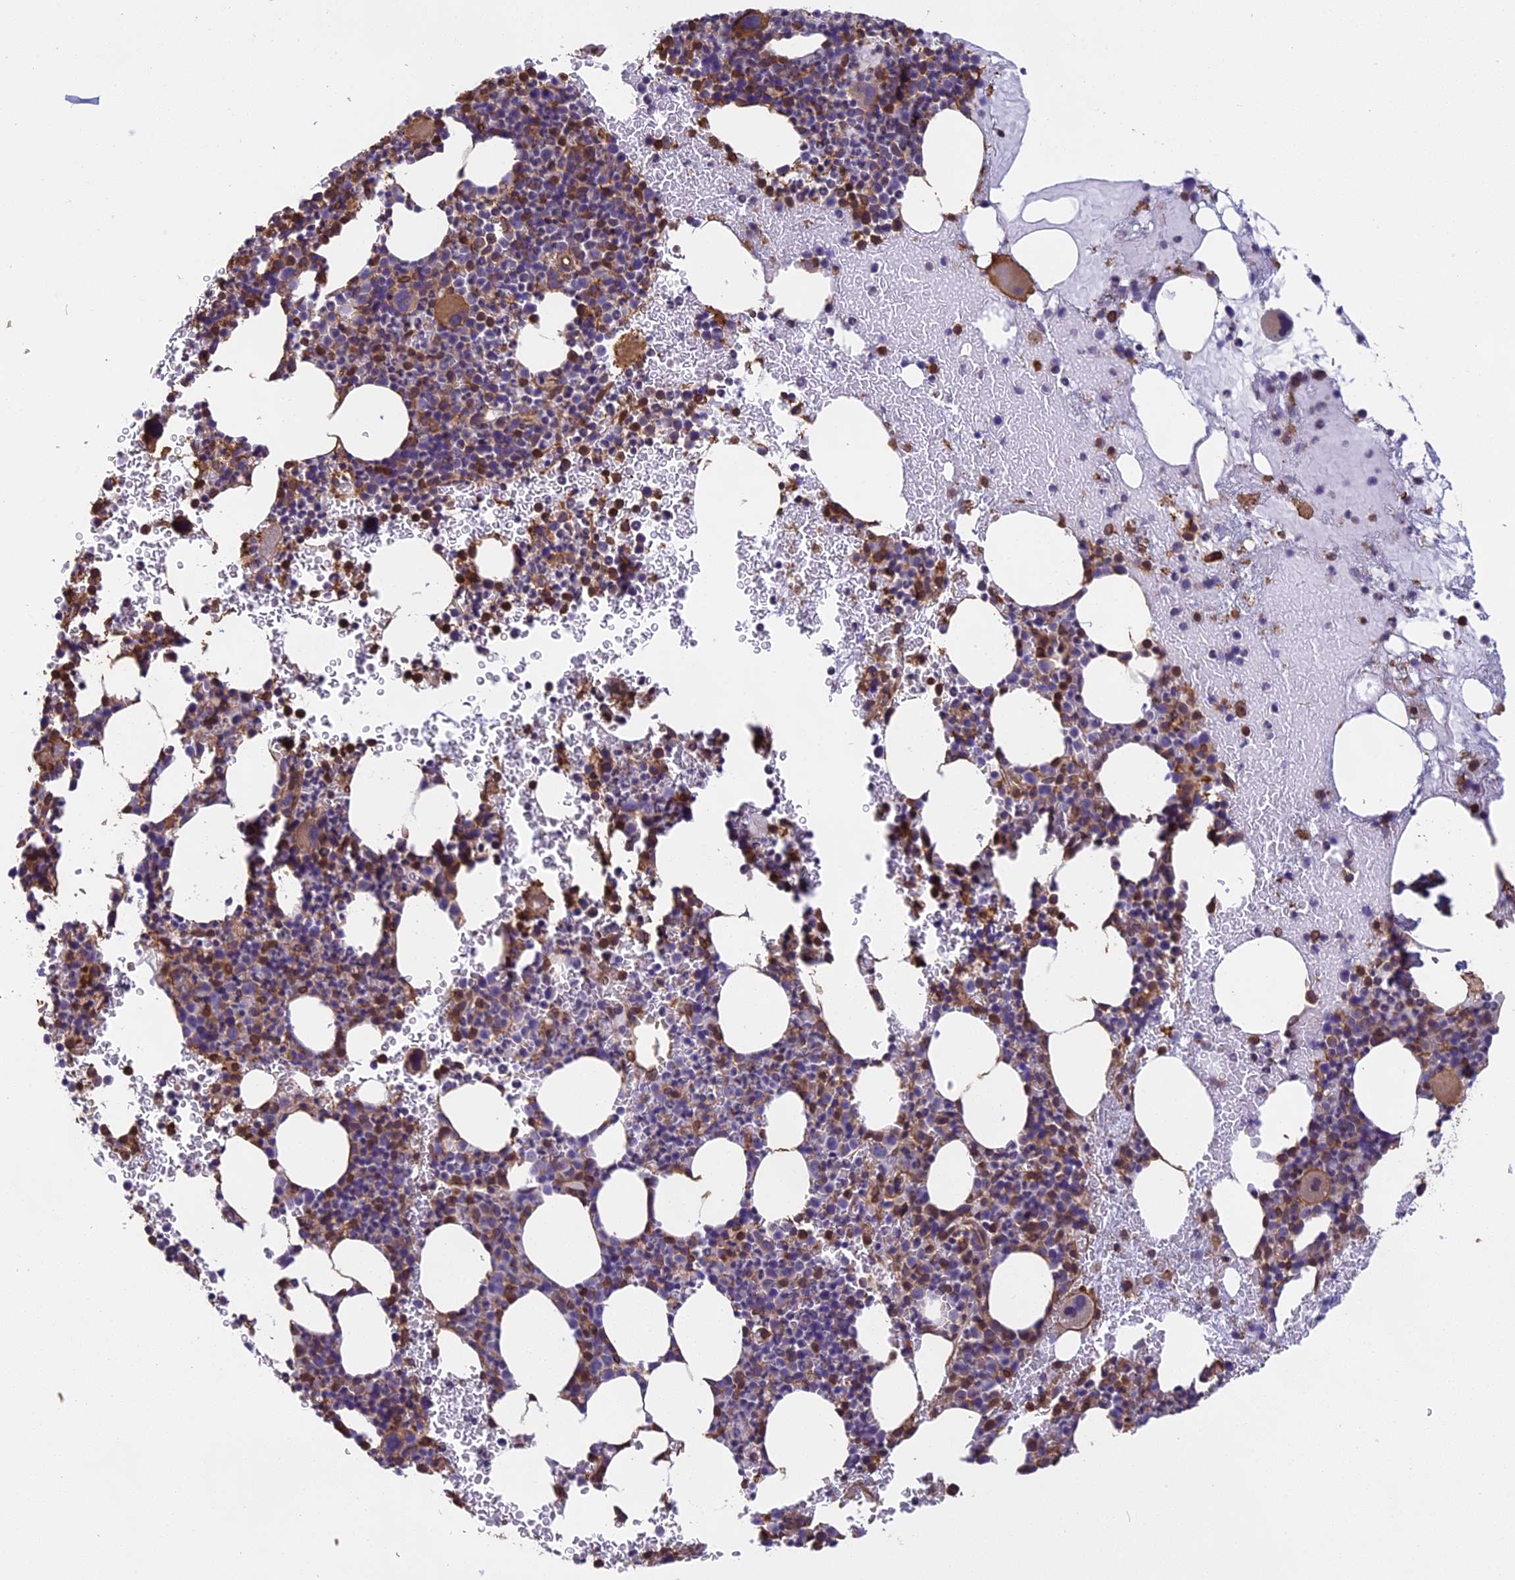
{"staining": {"intensity": "moderate", "quantity": "25%-75%", "location": "cytoplasmic/membranous"}, "tissue": "bone marrow", "cell_type": "Hematopoietic cells", "image_type": "normal", "snomed": [{"axis": "morphology", "description": "Normal tissue, NOS"}, {"axis": "topography", "description": "Bone marrow"}], "caption": "Protein expression analysis of benign human bone marrow reveals moderate cytoplasmic/membranous staining in approximately 25%-75% of hematopoietic cells. (DAB (3,3'-diaminobenzidine) IHC with brightfield microscopy, high magnification).", "gene": "TMEM255B", "patient": {"sex": "female", "age": 83}}